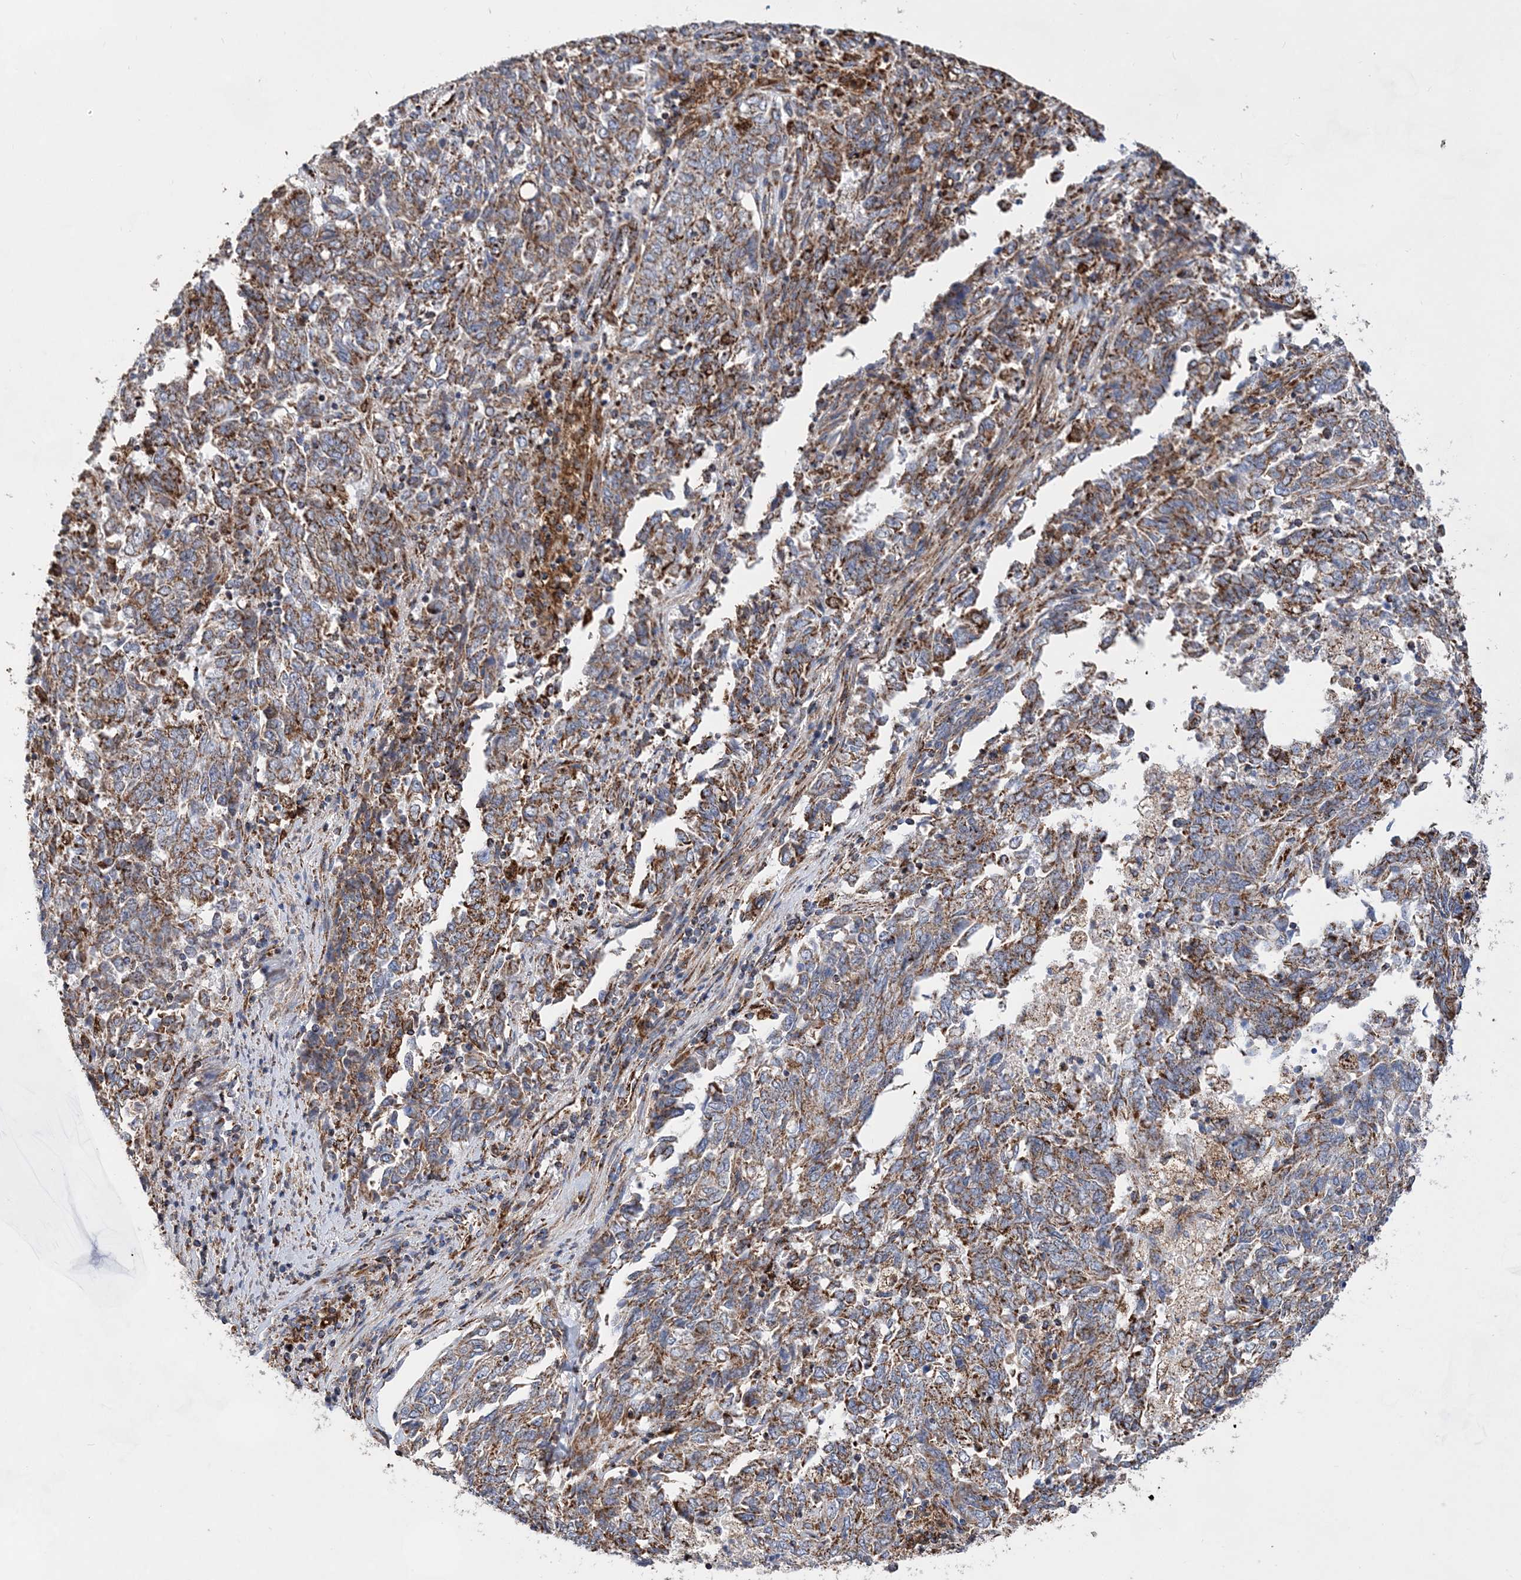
{"staining": {"intensity": "moderate", "quantity": ">75%", "location": "cytoplasmic/membranous"}, "tissue": "endometrial cancer", "cell_type": "Tumor cells", "image_type": "cancer", "snomed": [{"axis": "morphology", "description": "Adenocarcinoma, NOS"}, {"axis": "topography", "description": "Endometrium"}], "caption": "Brown immunohistochemical staining in human endometrial cancer shows moderate cytoplasmic/membranous positivity in approximately >75% of tumor cells. (IHC, brightfield microscopy, high magnification).", "gene": "ACOT9", "patient": {"sex": "female", "age": 80}}